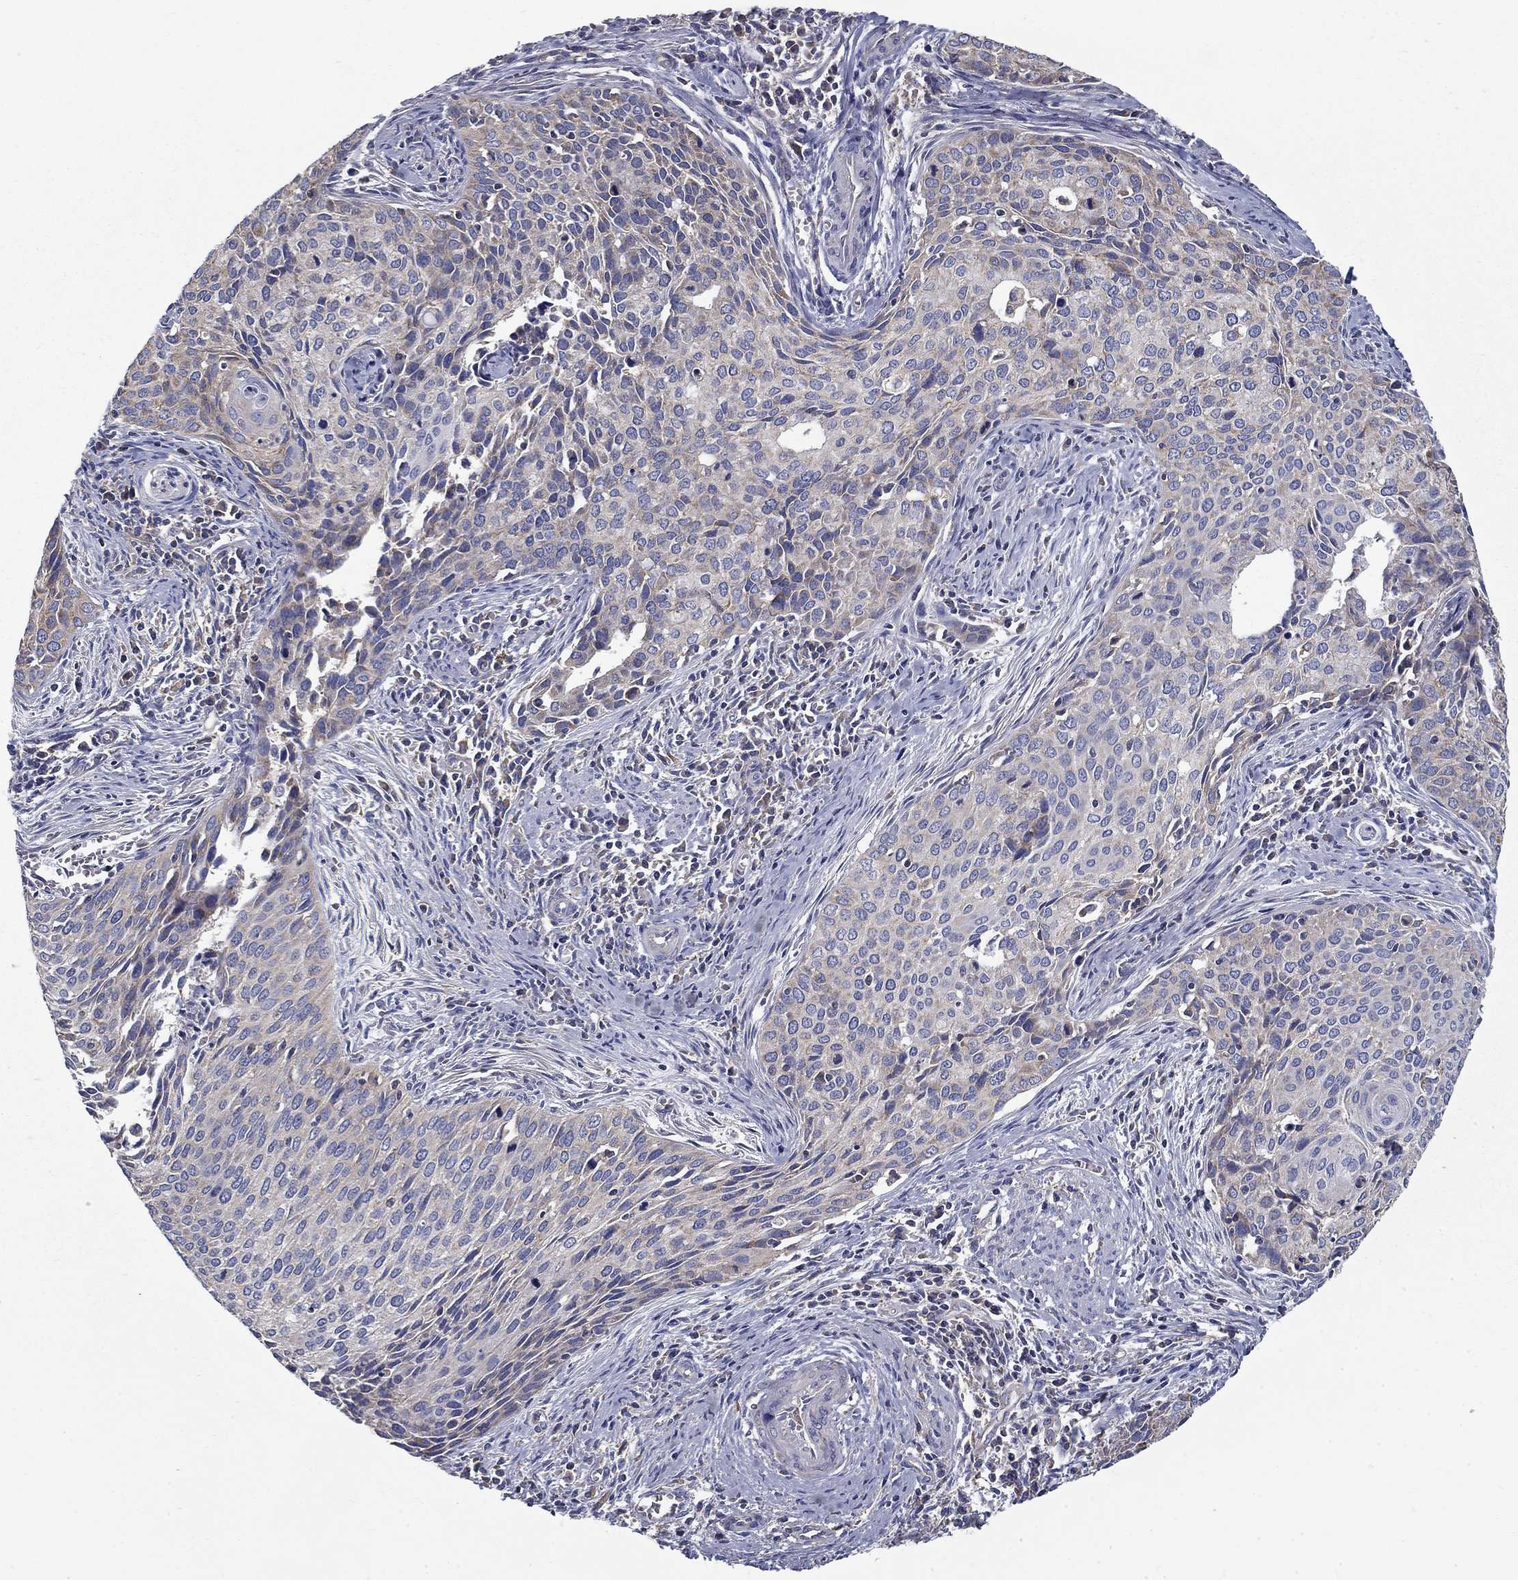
{"staining": {"intensity": "weak", "quantity": "<25%", "location": "cytoplasmic/membranous"}, "tissue": "cervical cancer", "cell_type": "Tumor cells", "image_type": "cancer", "snomed": [{"axis": "morphology", "description": "Squamous cell carcinoma, NOS"}, {"axis": "topography", "description": "Cervix"}], "caption": "This is an immunohistochemistry histopathology image of cervical cancer. There is no positivity in tumor cells.", "gene": "NME5", "patient": {"sex": "female", "age": 29}}